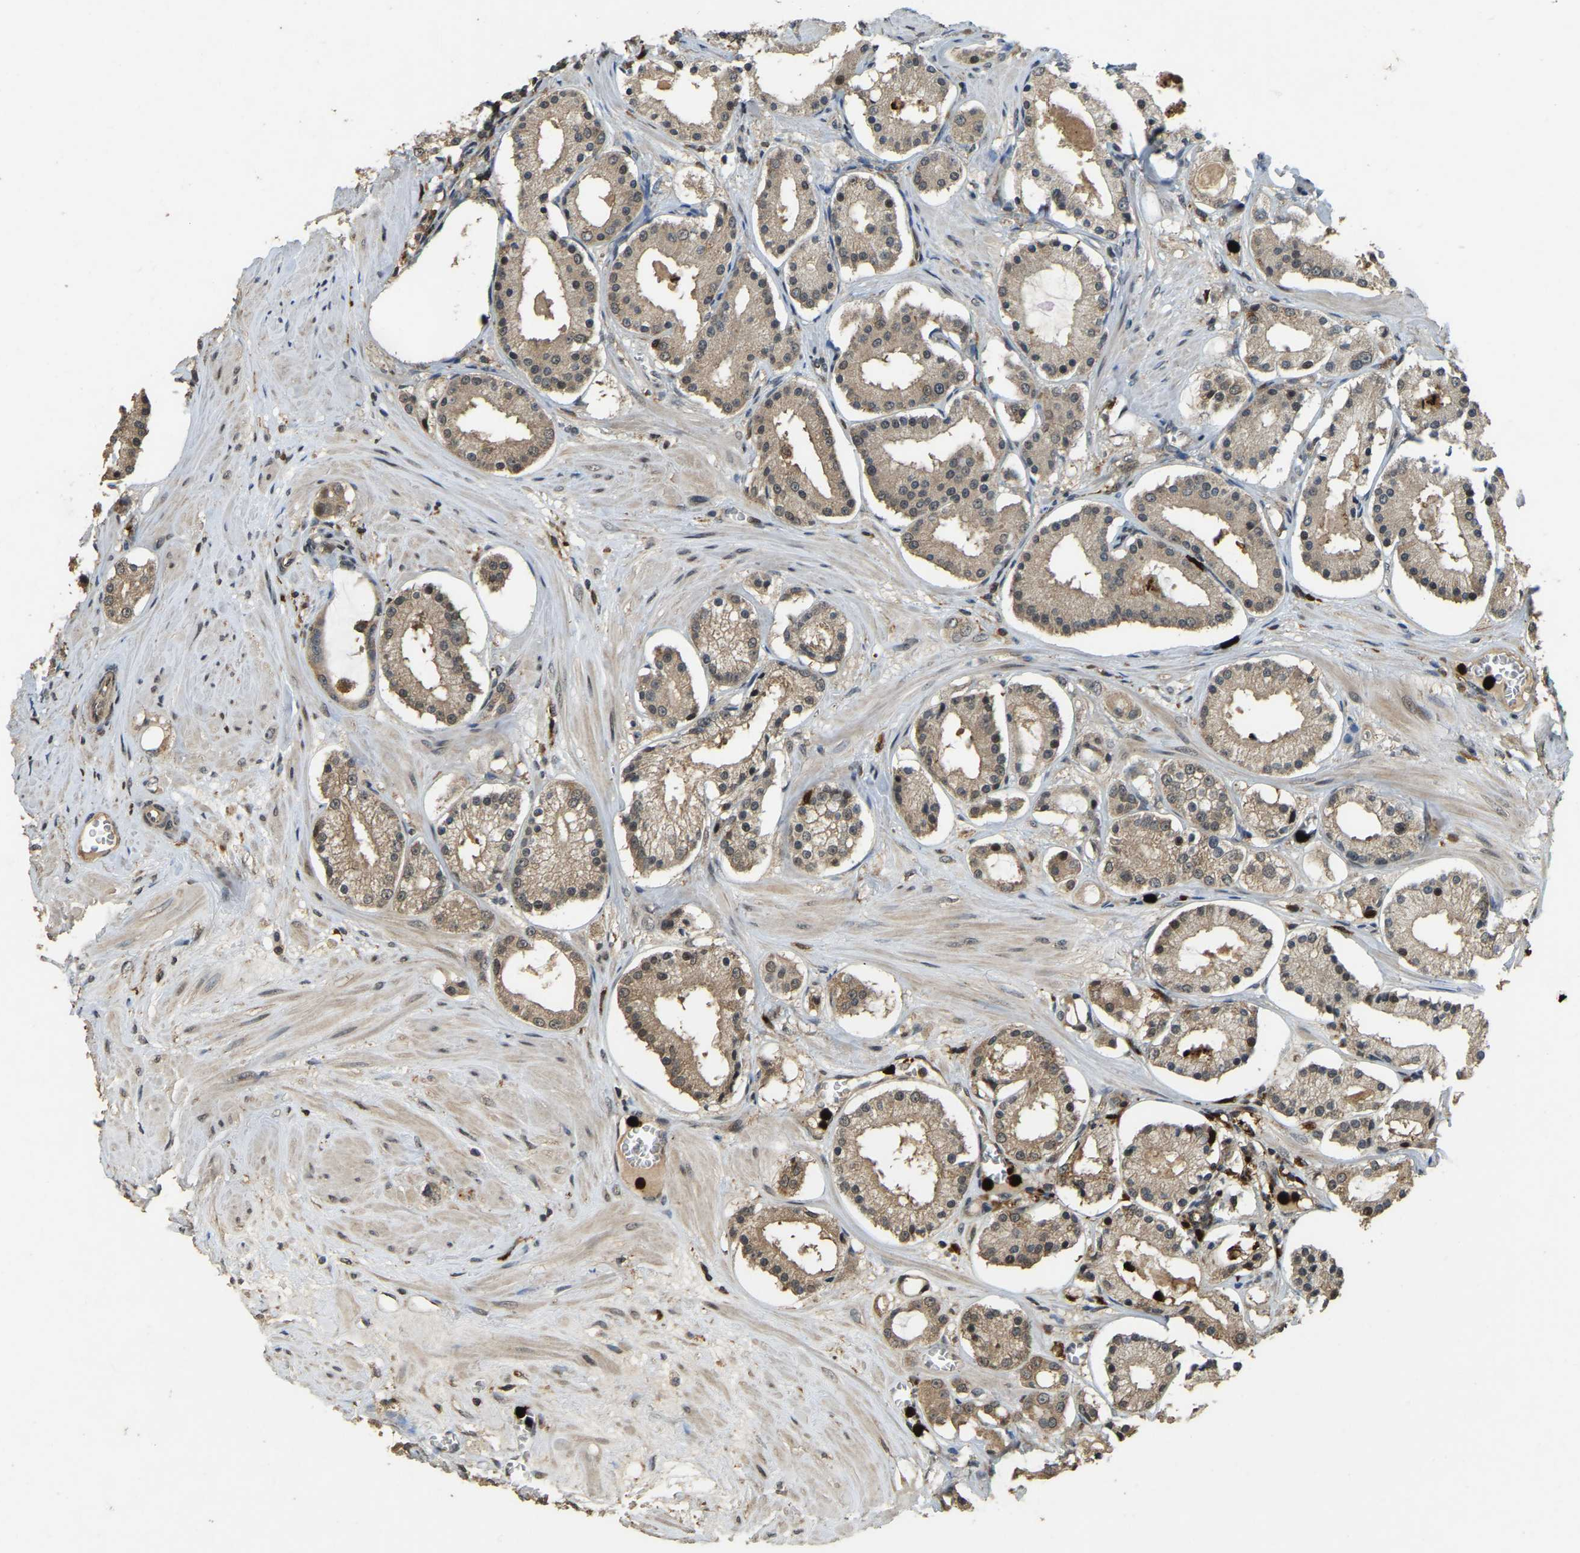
{"staining": {"intensity": "weak", "quantity": ">75%", "location": "cytoplasmic/membranous"}, "tissue": "prostate cancer", "cell_type": "Tumor cells", "image_type": "cancer", "snomed": [{"axis": "morphology", "description": "Adenocarcinoma, High grade"}, {"axis": "topography", "description": "Prostate"}], "caption": "Prostate high-grade adenocarcinoma stained for a protein (brown) reveals weak cytoplasmic/membranous positive positivity in approximately >75% of tumor cells.", "gene": "RNF141", "patient": {"sex": "male", "age": 66}}